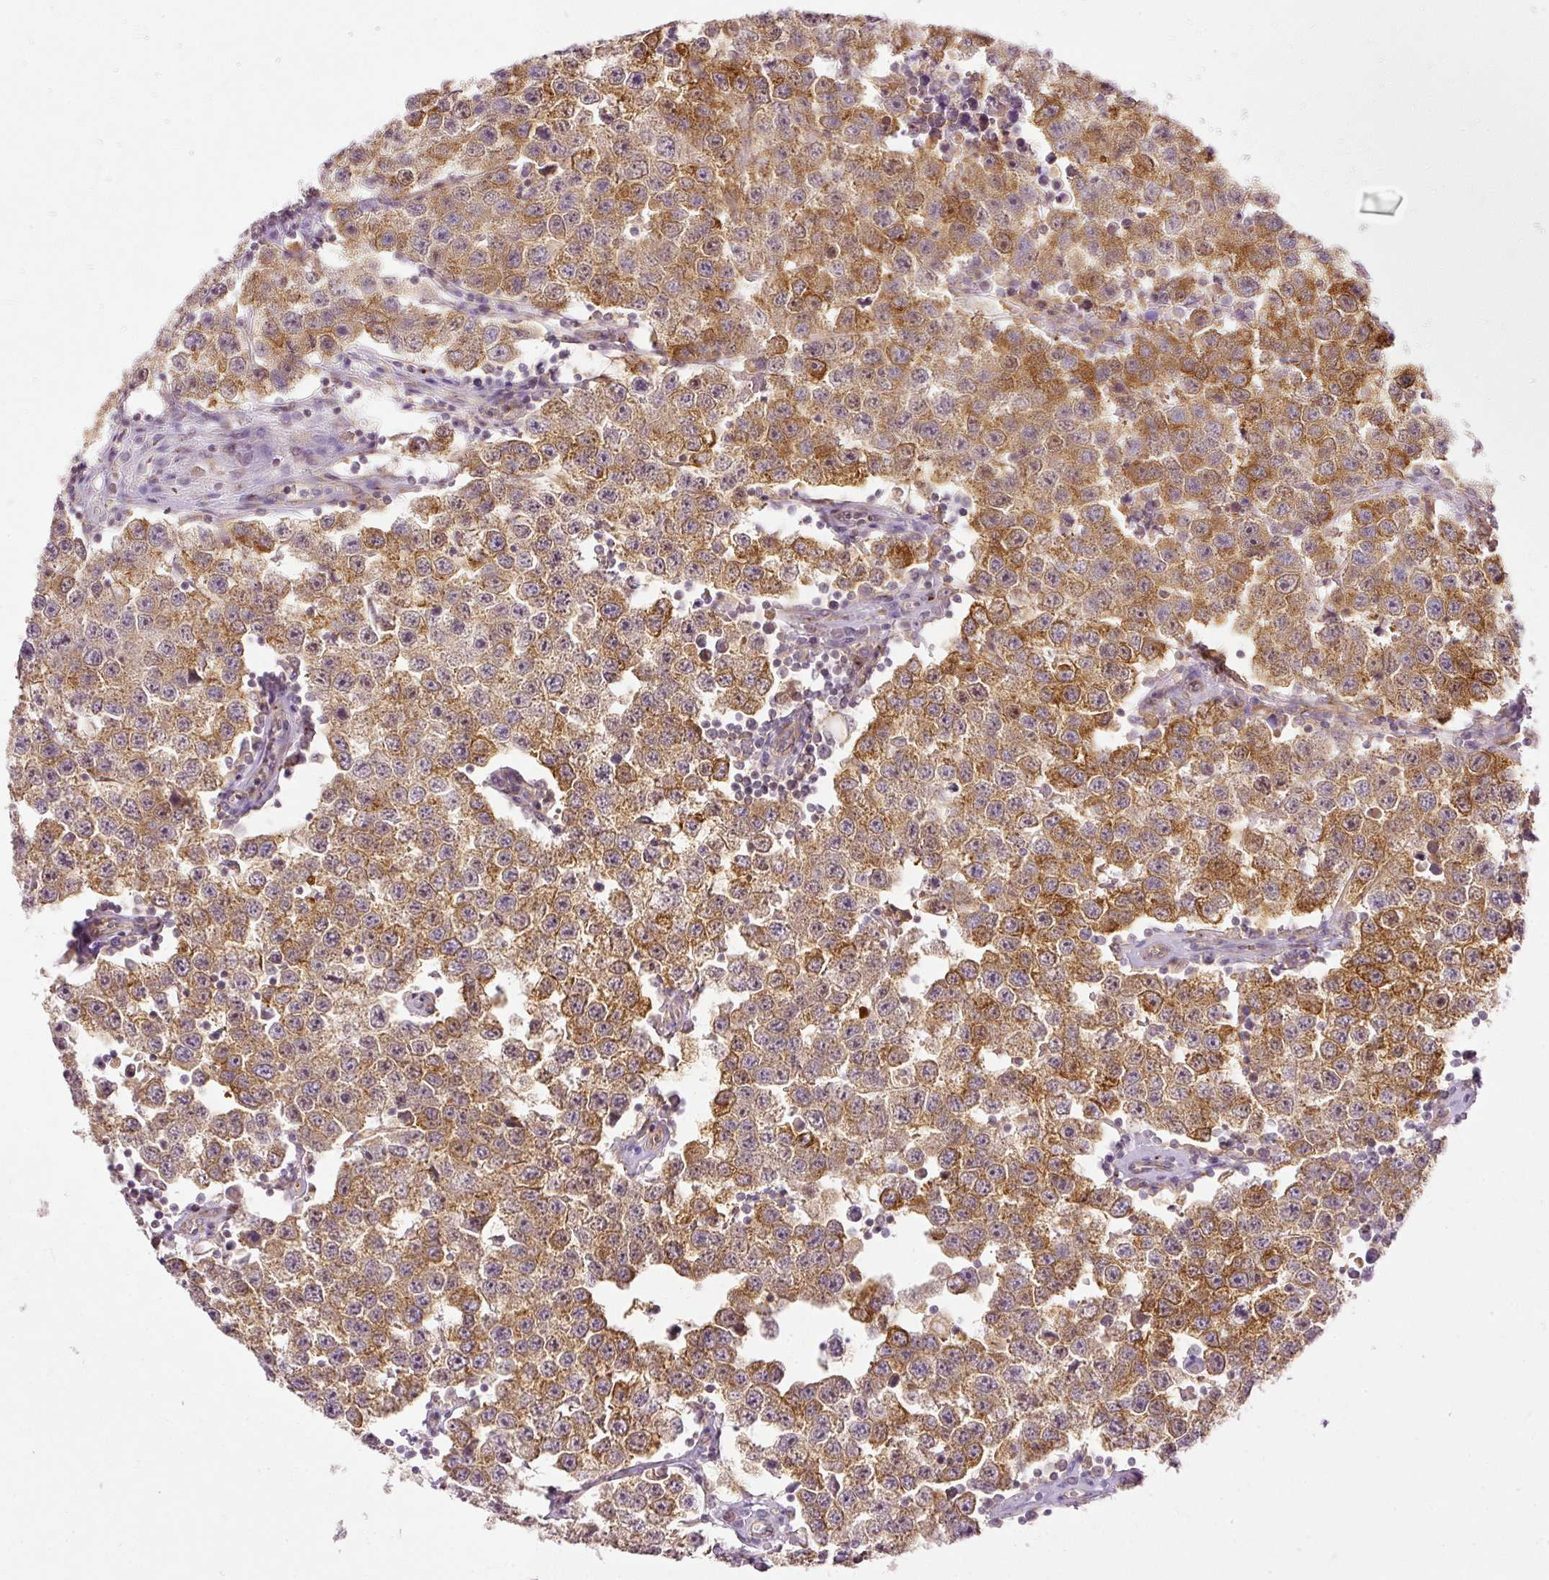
{"staining": {"intensity": "moderate", "quantity": ">75%", "location": "cytoplasmic/membranous"}, "tissue": "testis cancer", "cell_type": "Tumor cells", "image_type": "cancer", "snomed": [{"axis": "morphology", "description": "Seminoma, NOS"}, {"axis": "topography", "description": "Testis"}], "caption": "Testis cancer stained with a protein marker displays moderate staining in tumor cells.", "gene": "ARMH3", "patient": {"sex": "male", "age": 34}}